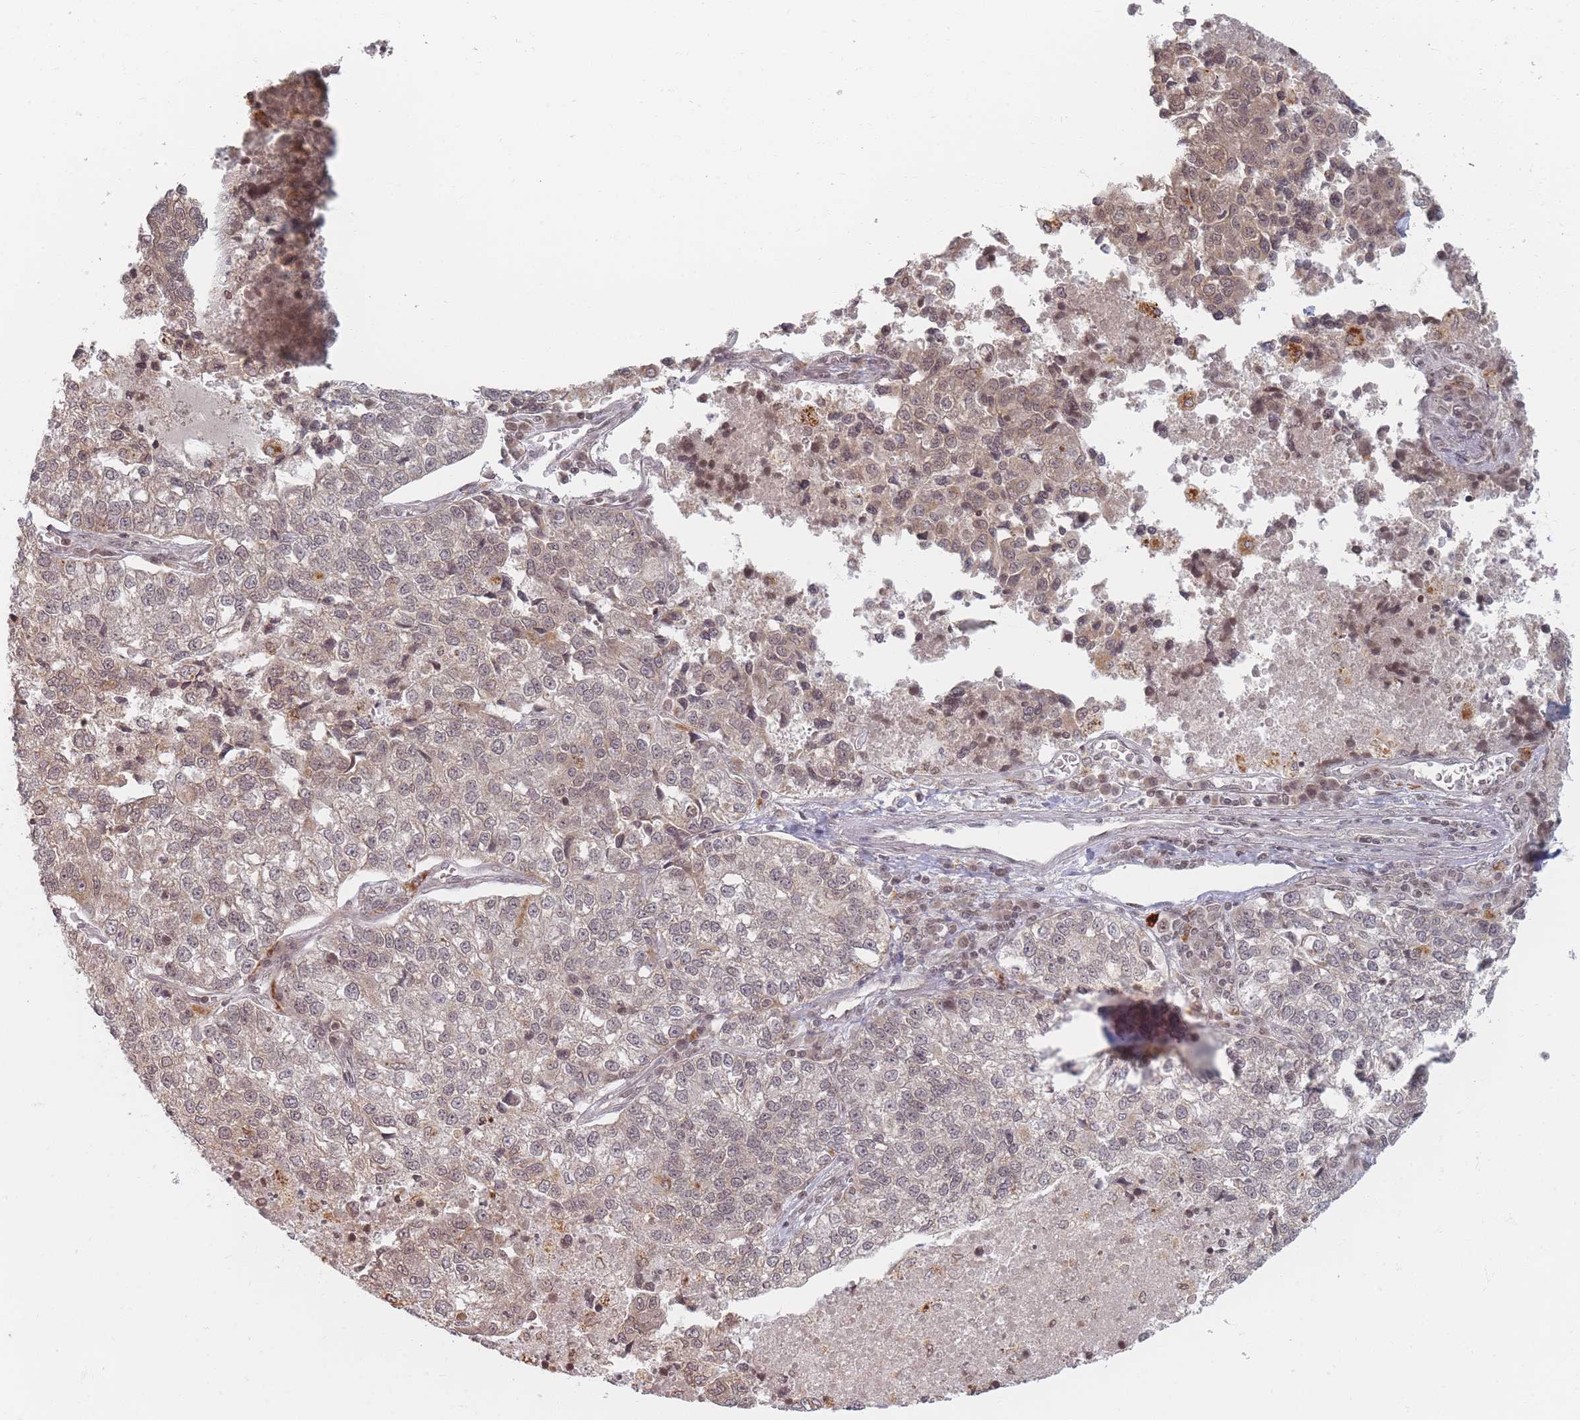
{"staining": {"intensity": "weak", "quantity": ">75%", "location": "cytoplasmic/membranous,nuclear"}, "tissue": "lung cancer", "cell_type": "Tumor cells", "image_type": "cancer", "snomed": [{"axis": "morphology", "description": "Adenocarcinoma, NOS"}, {"axis": "topography", "description": "Lung"}], "caption": "This histopathology image displays immunohistochemistry (IHC) staining of lung adenocarcinoma, with low weak cytoplasmic/membranous and nuclear expression in approximately >75% of tumor cells.", "gene": "SPATA45", "patient": {"sex": "male", "age": 49}}